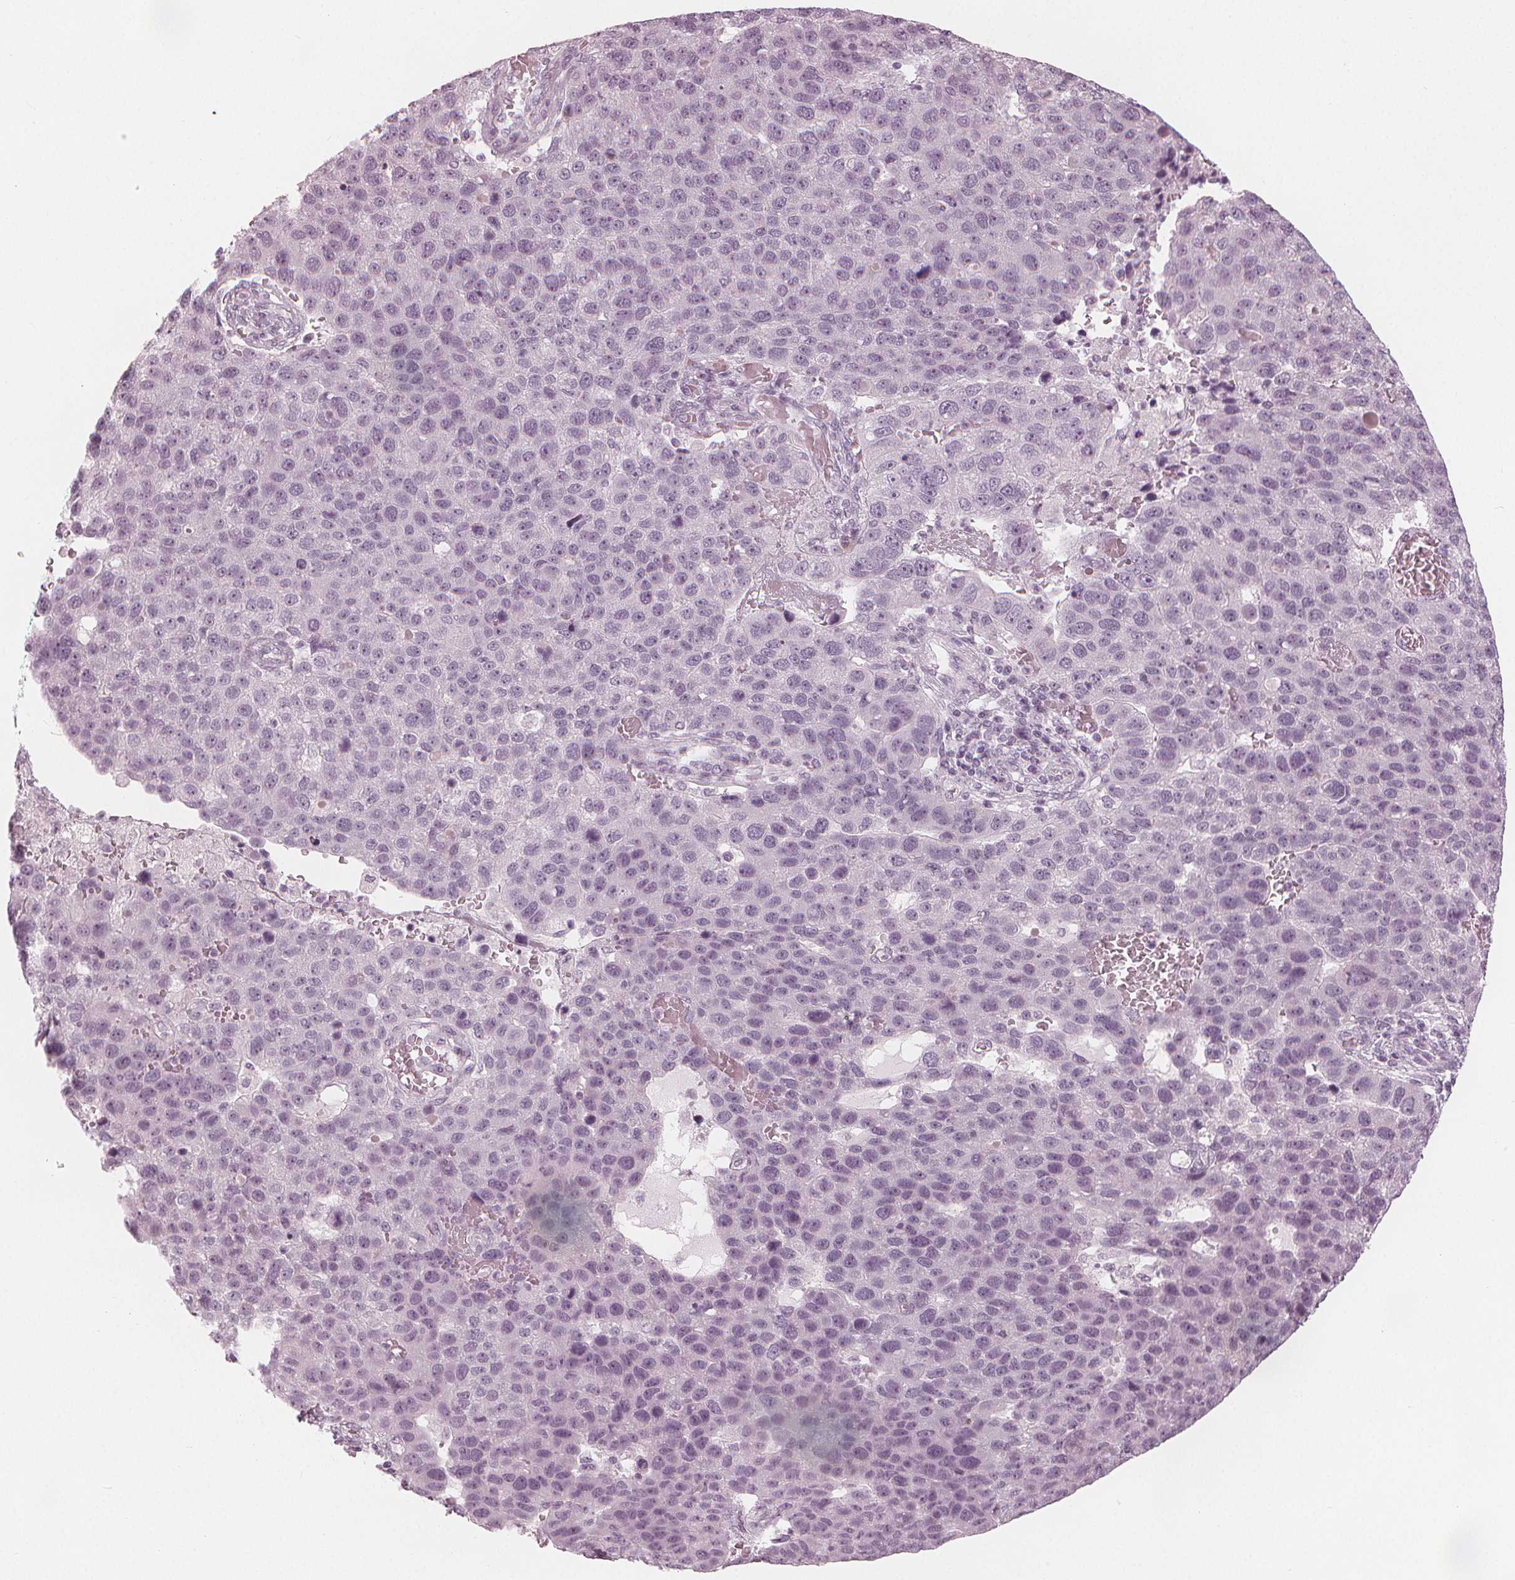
{"staining": {"intensity": "negative", "quantity": "none", "location": "none"}, "tissue": "pancreatic cancer", "cell_type": "Tumor cells", "image_type": "cancer", "snomed": [{"axis": "morphology", "description": "Adenocarcinoma, NOS"}, {"axis": "topography", "description": "Pancreas"}], "caption": "Tumor cells are negative for protein expression in human pancreatic adenocarcinoma.", "gene": "PAEP", "patient": {"sex": "female", "age": 61}}